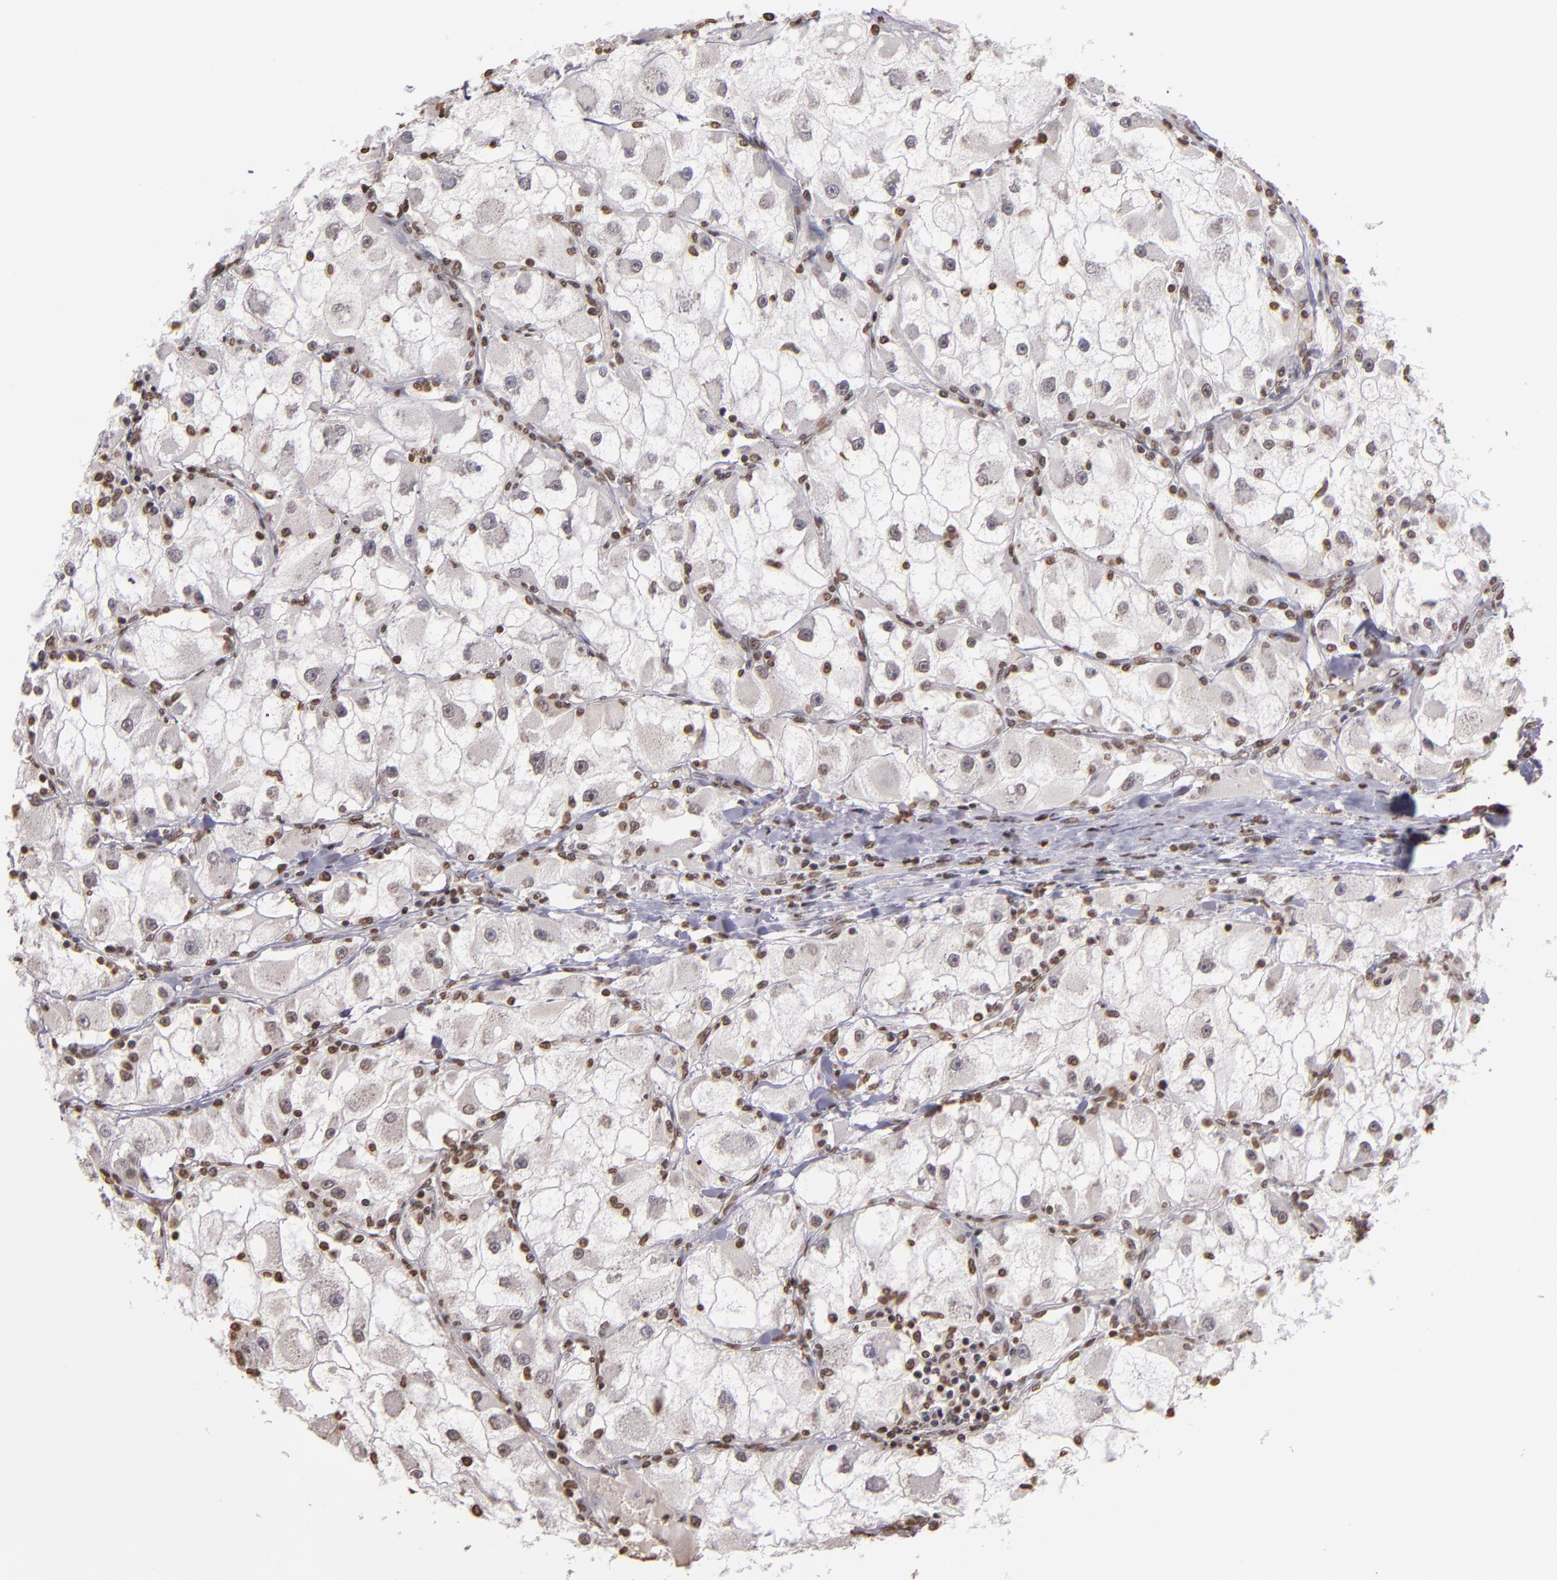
{"staining": {"intensity": "moderate", "quantity": "25%-75%", "location": "nuclear"}, "tissue": "renal cancer", "cell_type": "Tumor cells", "image_type": "cancer", "snomed": [{"axis": "morphology", "description": "Adenocarcinoma, NOS"}, {"axis": "topography", "description": "Kidney"}], "caption": "There is medium levels of moderate nuclear positivity in tumor cells of renal cancer, as demonstrated by immunohistochemical staining (brown color).", "gene": "LBX1", "patient": {"sex": "female", "age": 73}}